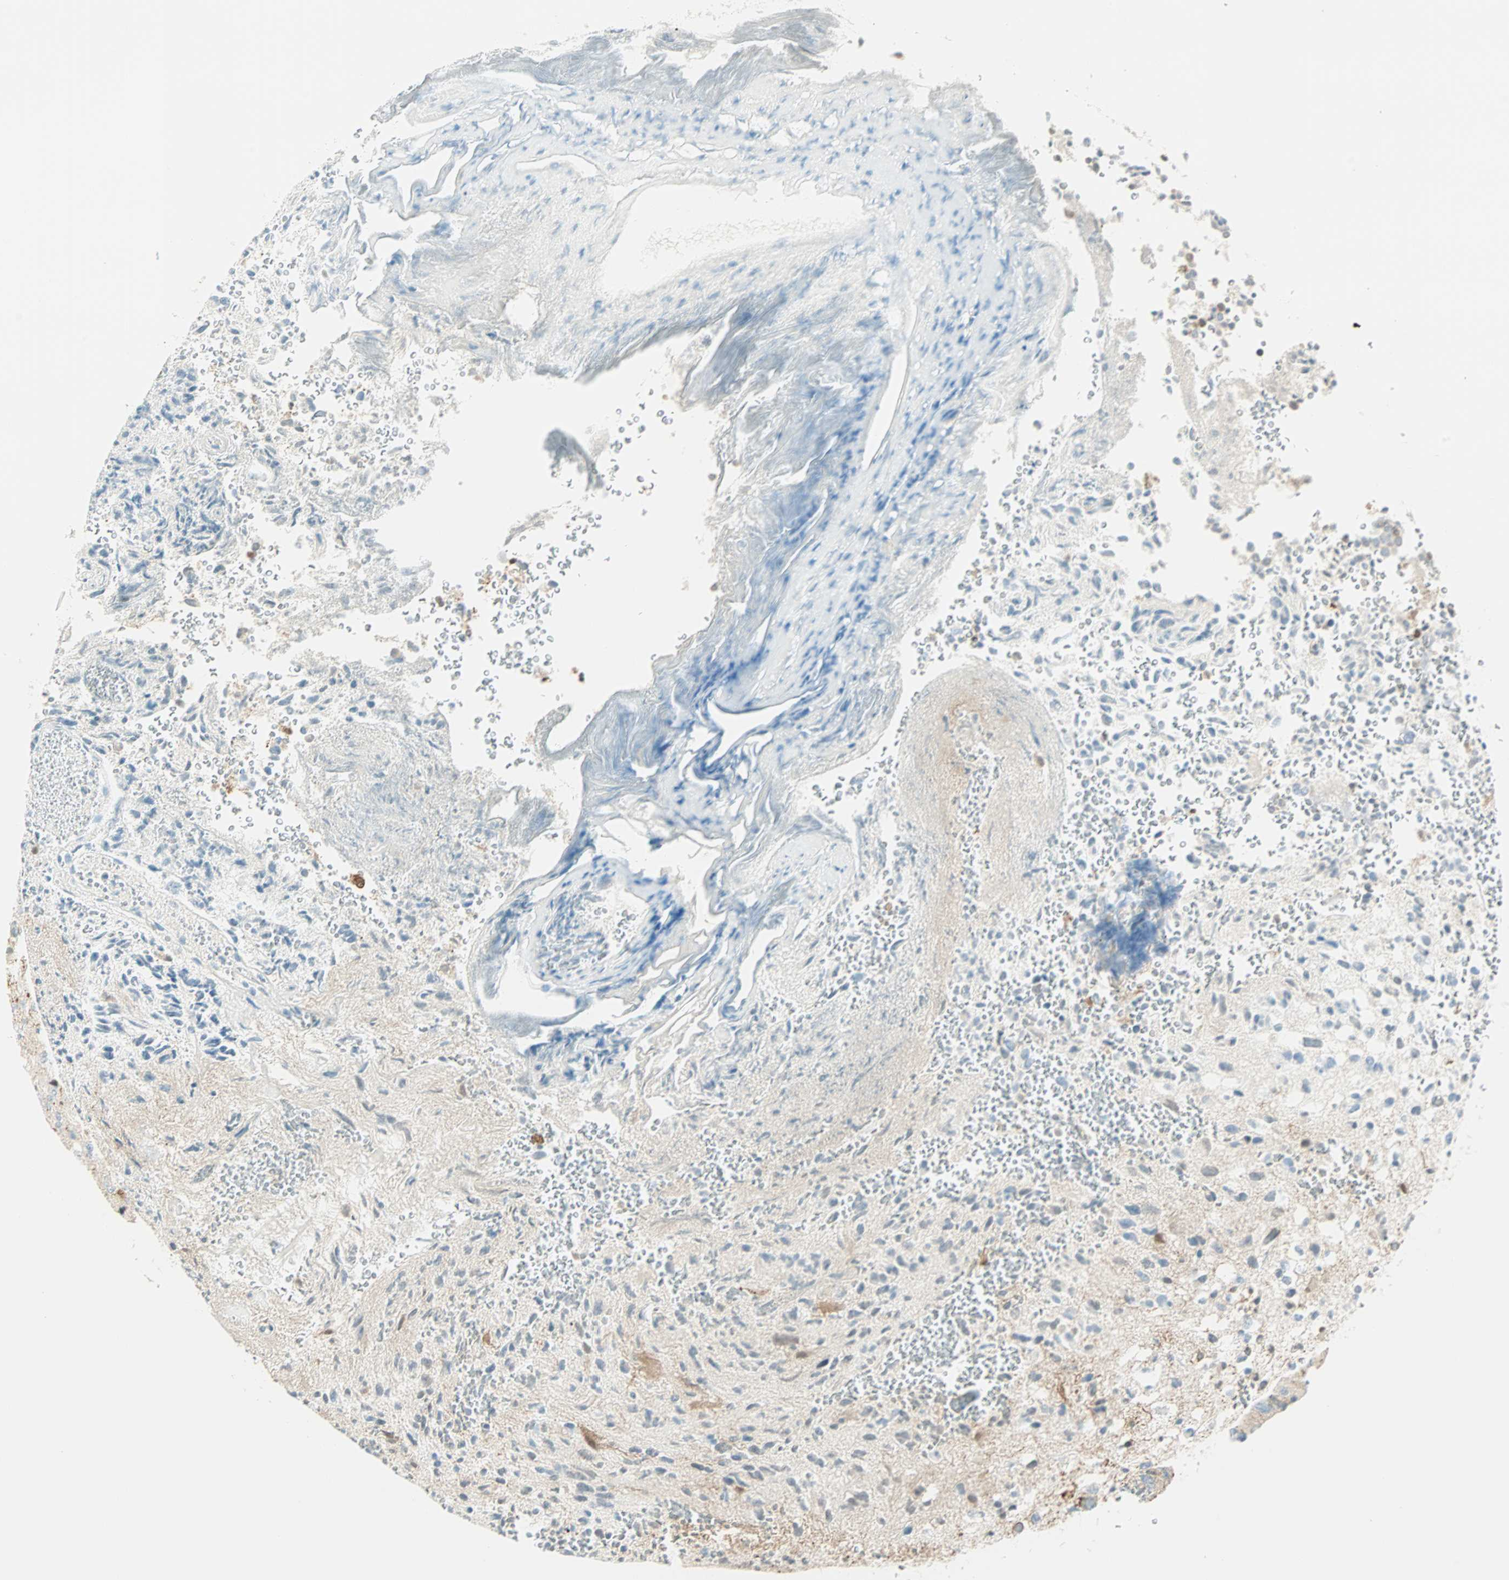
{"staining": {"intensity": "moderate", "quantity": "<25%", "location": "cytoplasmic/membranous,nuclear"}, "tissue": "glioma", "cell_type": "Tumor cells", "image_type": "cancer", "snomed": [{"axis": "morphology", "description": "Glioma, malignant, High grade"}, {"axis": "topography", "description": "pancreas cauda"}], "caption": "About <25% of tumor cells in human malignant high-grade glioma show moderate cytoplasmic/membranous and nuclear protein positivity as visualized by brown immunohistochemical staining.", "gene": "S100A1", "patient": {"sex": "male", "age": 60}}